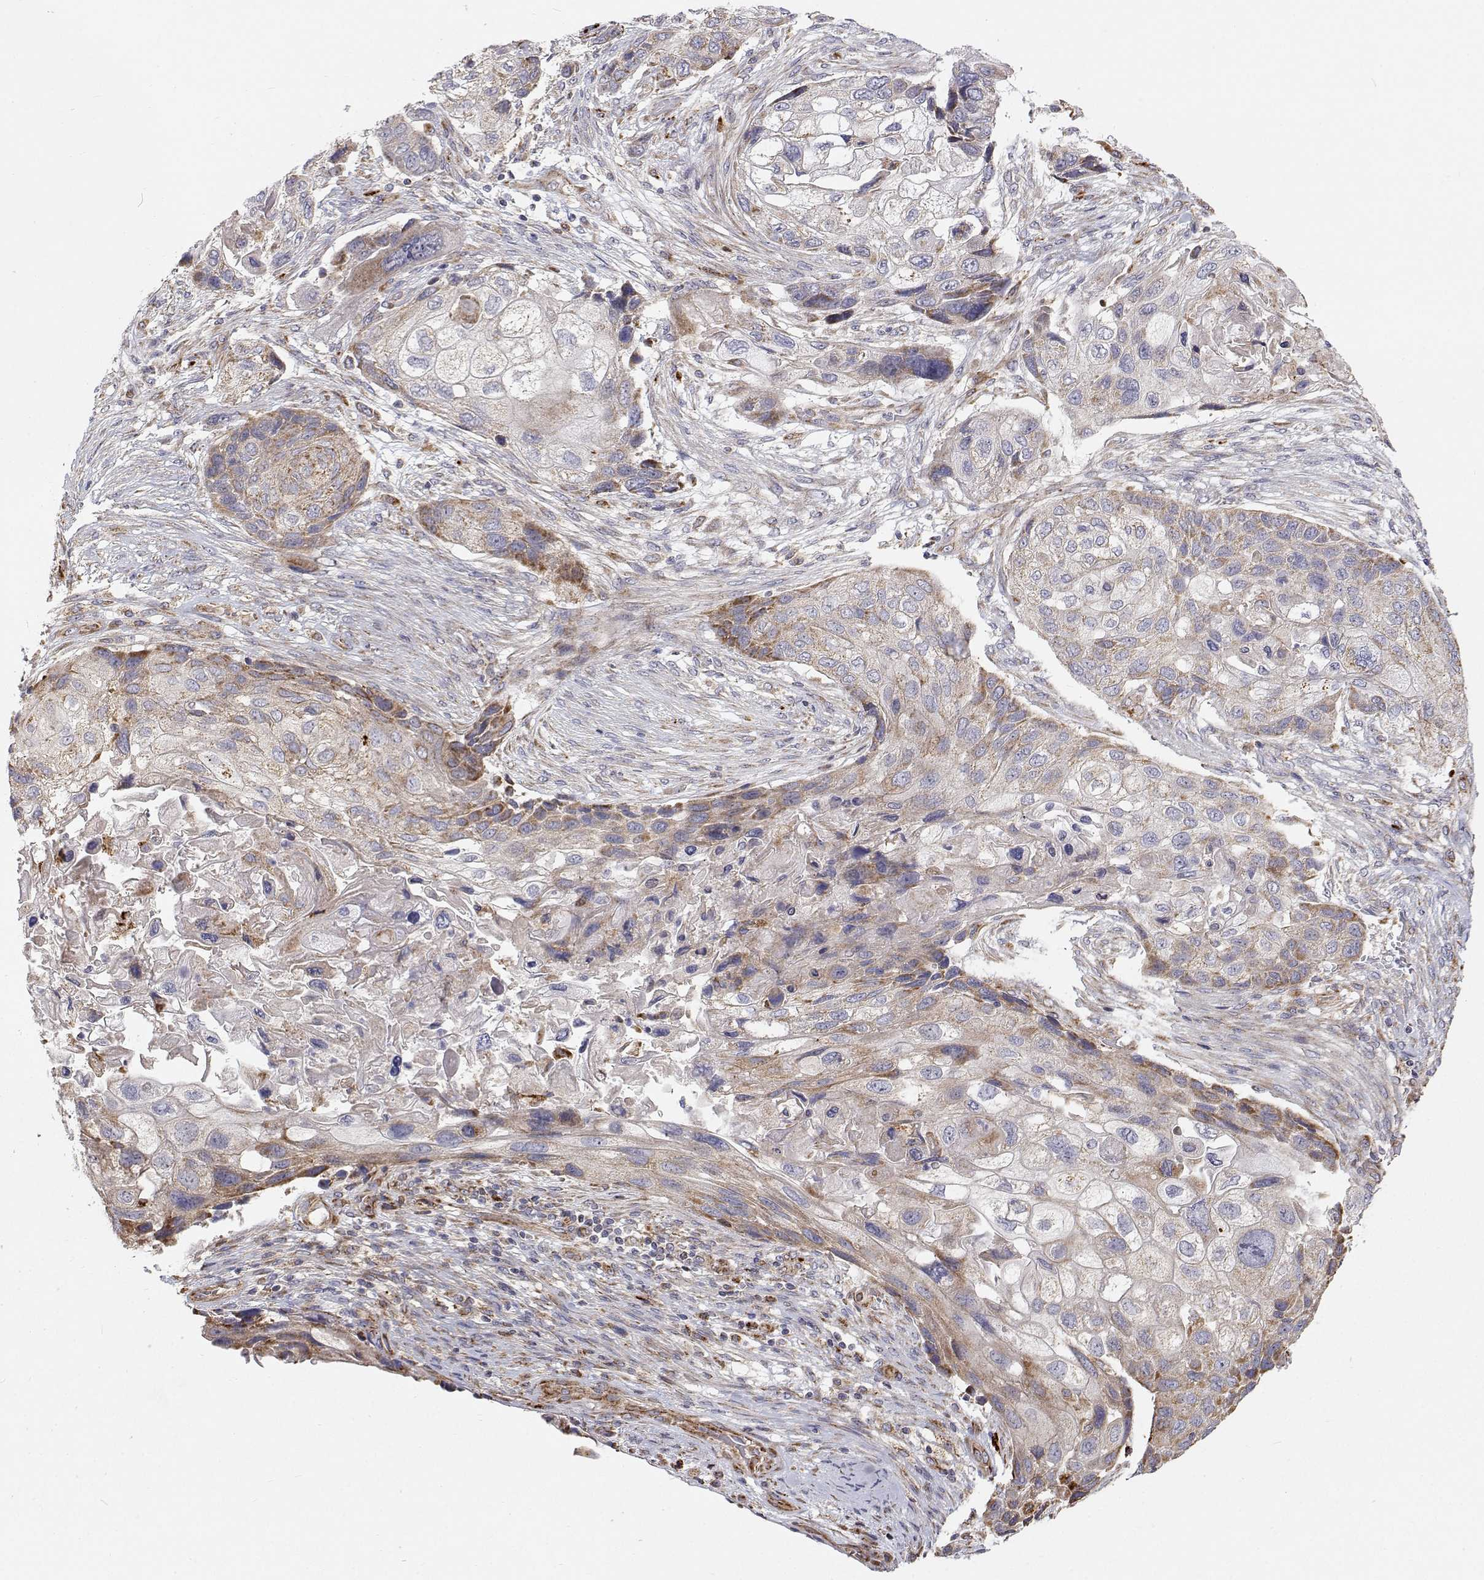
{"staining": {"intensity": "weak", "quantity": "<25%", "location": "cytoplasmic/membranous"}, "tissue": "lung cancer", "cell_type": "Tumor cells", "image_type": "cancer", "snomed": [{"axis": "morphology", "description": "Squamous cell carcinoma, NOS"}, {"axis": "topography", "description": "Lung"}], "caption": "Immunohistochemical staining of lung cancer shows no significant staining in tumor cells. (DAB (3,3'-diaminobenzidine) IHC with hematoxylin counter stain).", "gene": "SPICE1", "patient": {"sex": "male", "age": 69}}